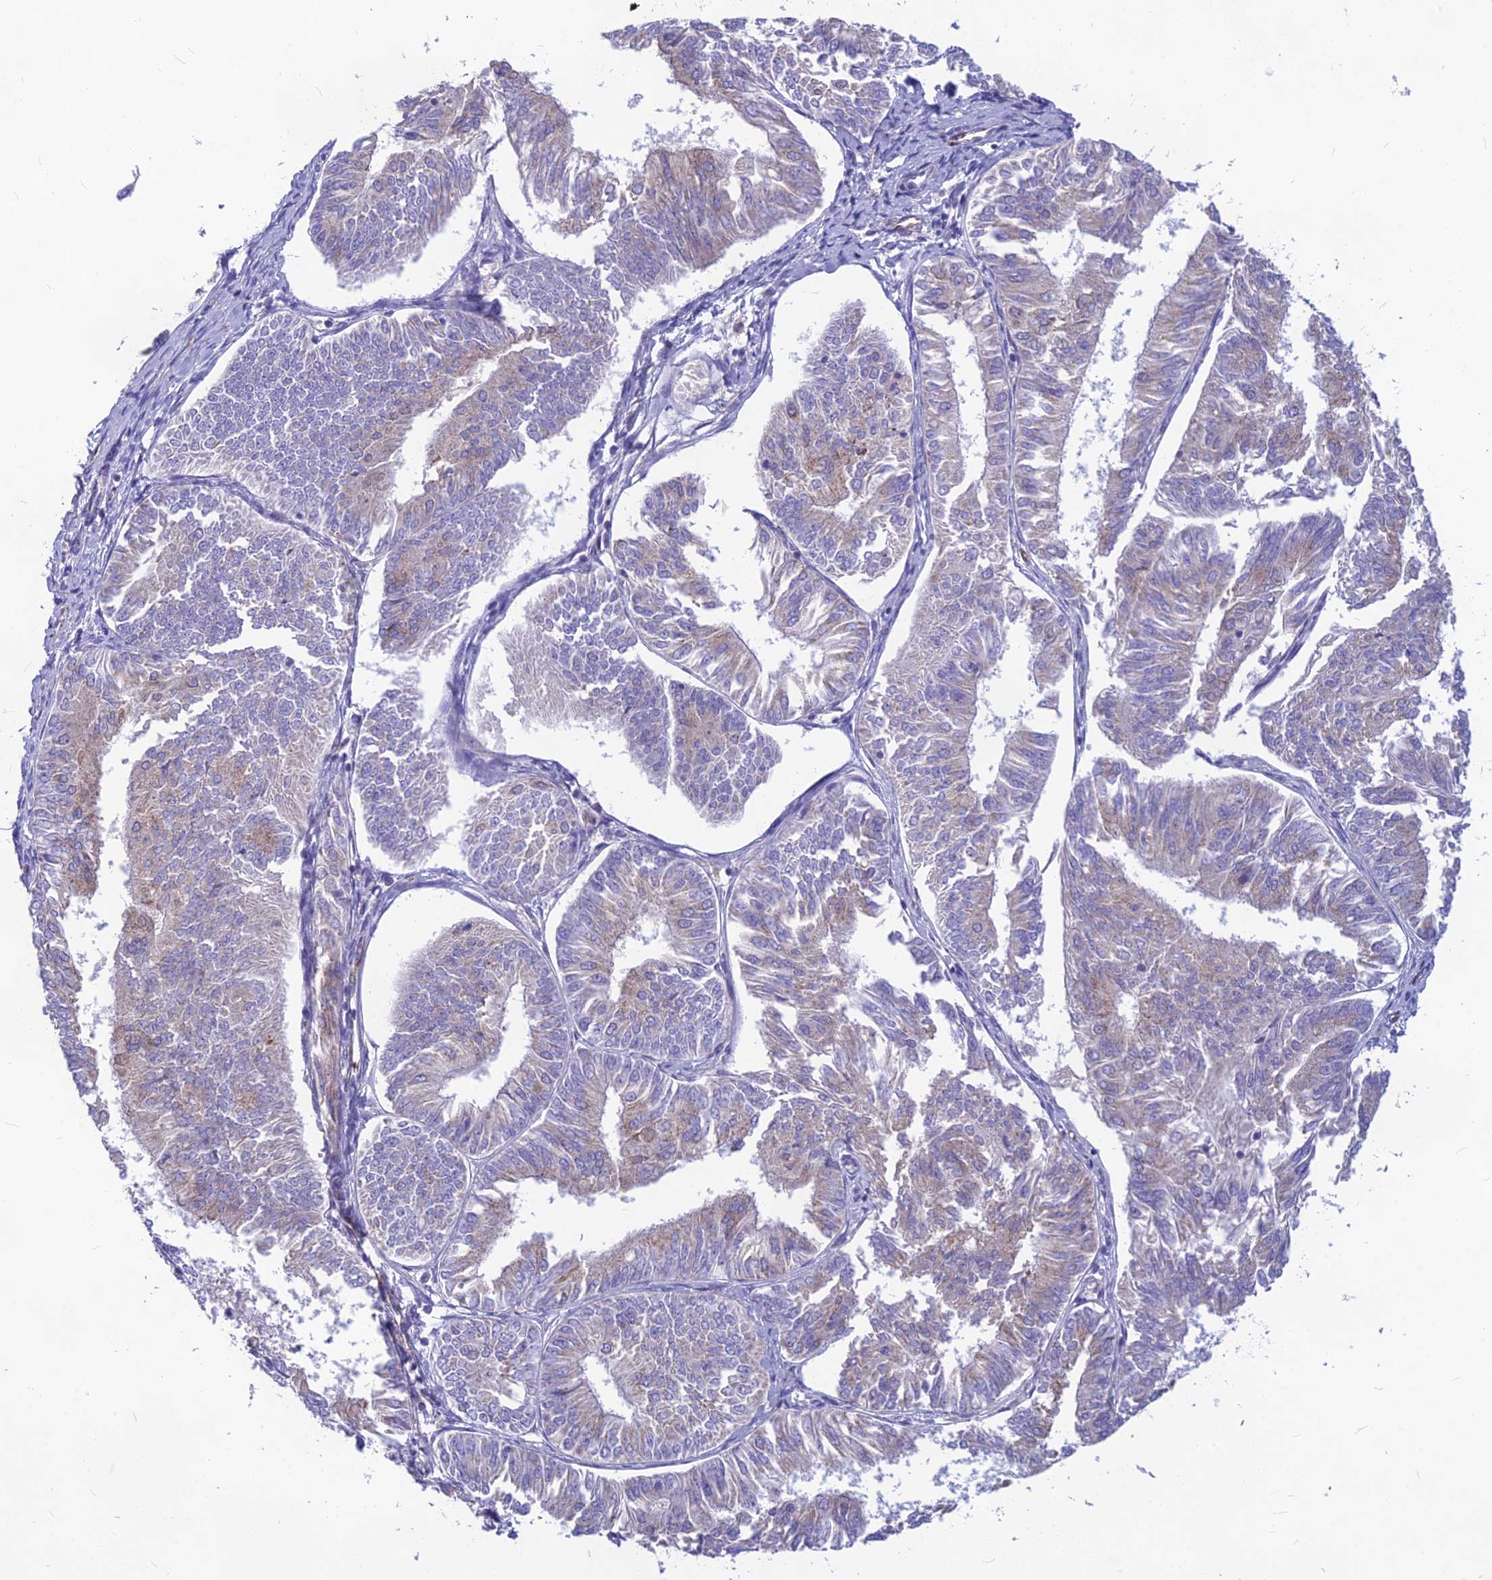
{"staining": {"intensity": "weak", "quantity": "<25%", "location": "cytoplasmic/membranous"}, "tissue": "endometrial cancer", "cell_type": "Tumor cells", "image_type": "cancer", "snomed": [{"axis": "morphology", "description": "Adenocarcinoma, NOS"}, {"axis": "topography", "description": "Endometrium"}], "caption": "Endometrial adenocarcinoma was stained to show a protein in brown. There is no significant positivity in tumor cells.", "gene": "PTCD2", "patient": {"sex": "female", "age": 58}}